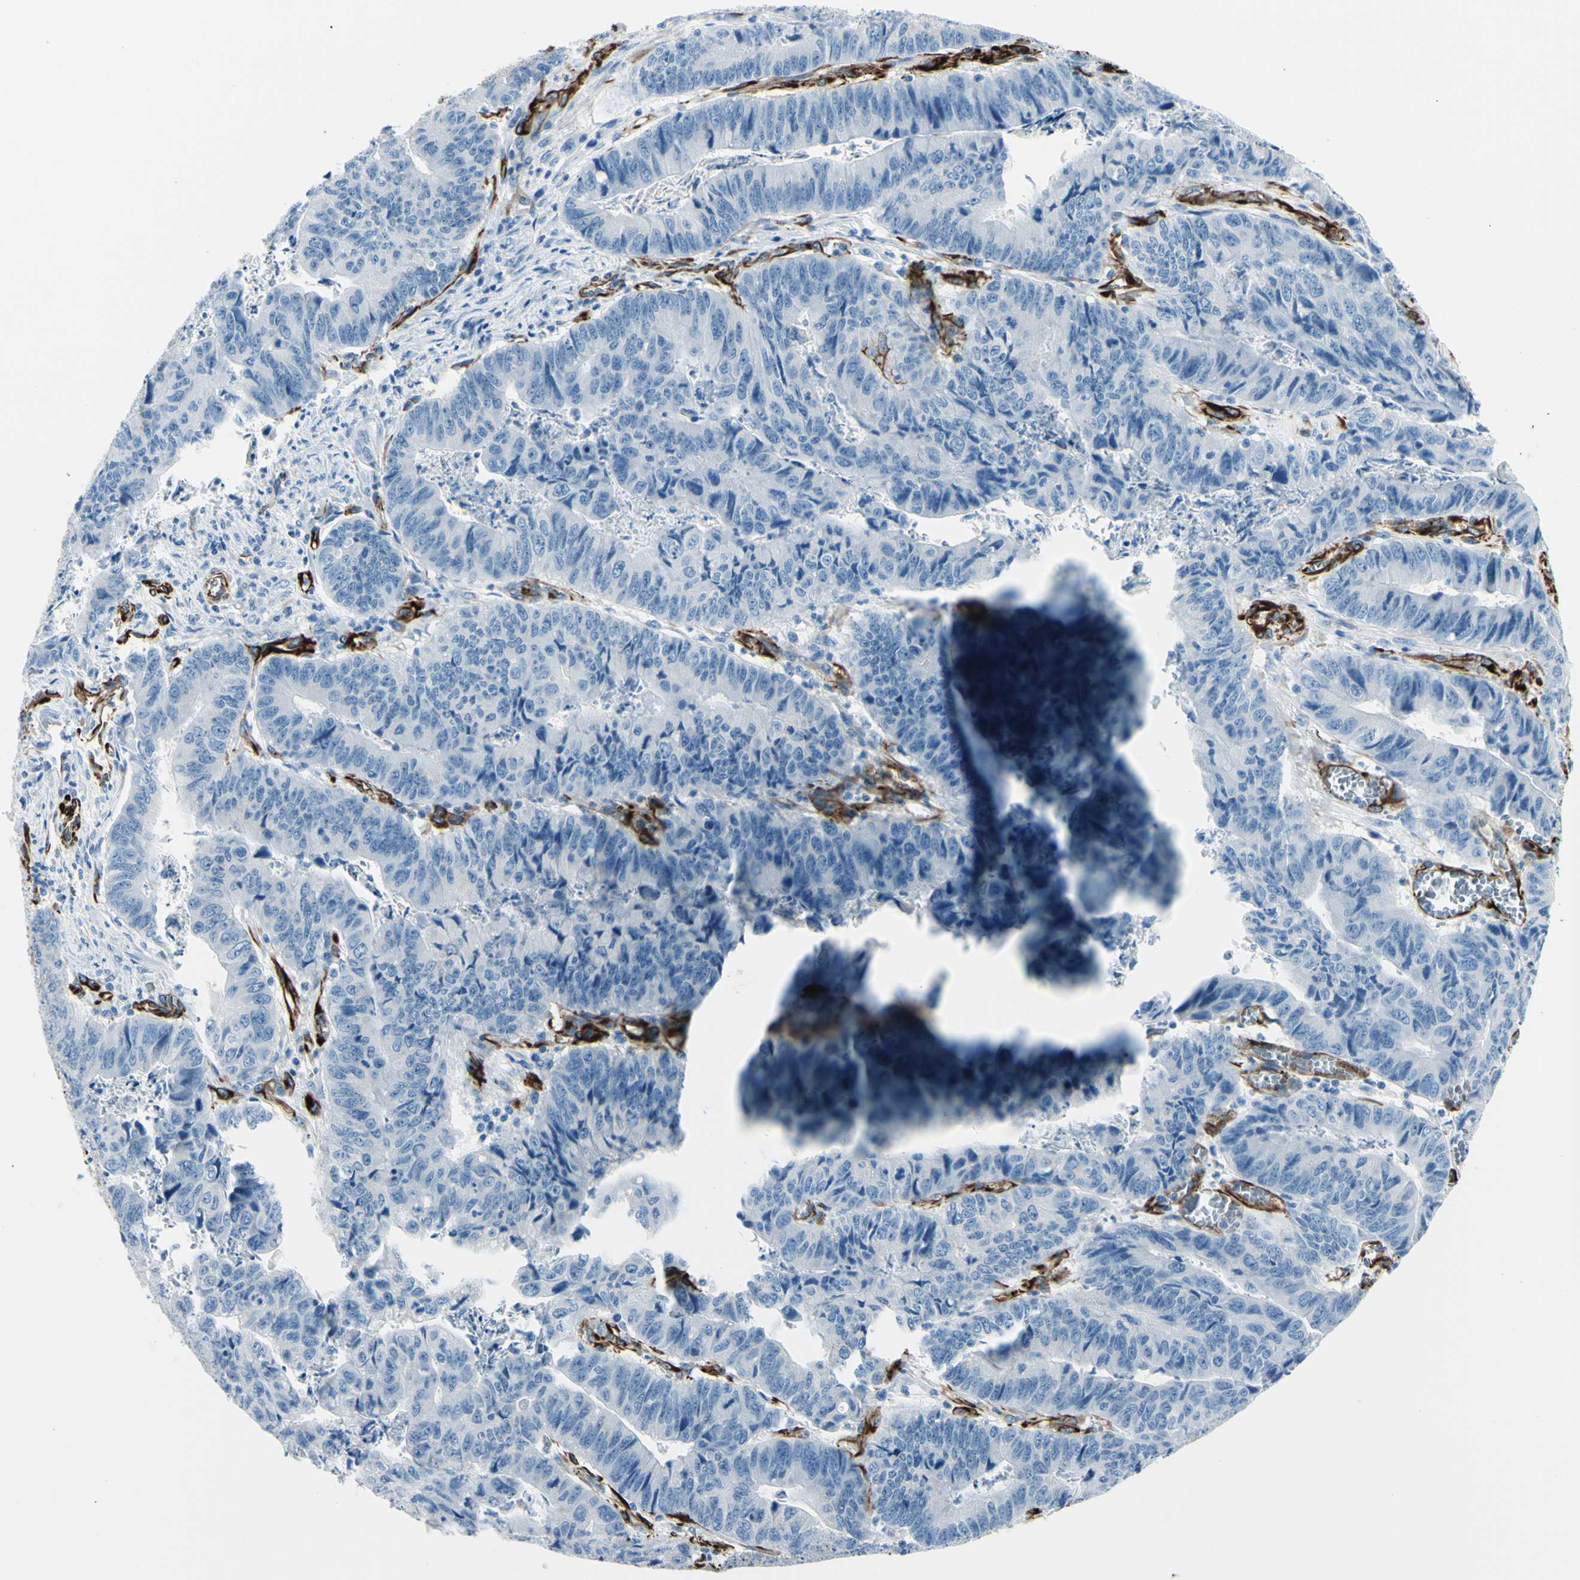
{"staining": {"intensity": "negative", "quantity": "none", "location": "none"}, "tissue": "stomach cancer", "cell_type": "Tumor cells", "image_type": "cancer", "snomed": [{"axis": "morphology", "description": "Adenocarcinoma, NOS"}, {"axis": "topography", "description": "Stomach, lower"}], "caption": "IHC photomicrograph of stomach cancer stained for a protein (brown), which demonstrates no staining in tumor cells.", "gene": "PTH2R", "patient": {"sex": "male", "age": 77}}